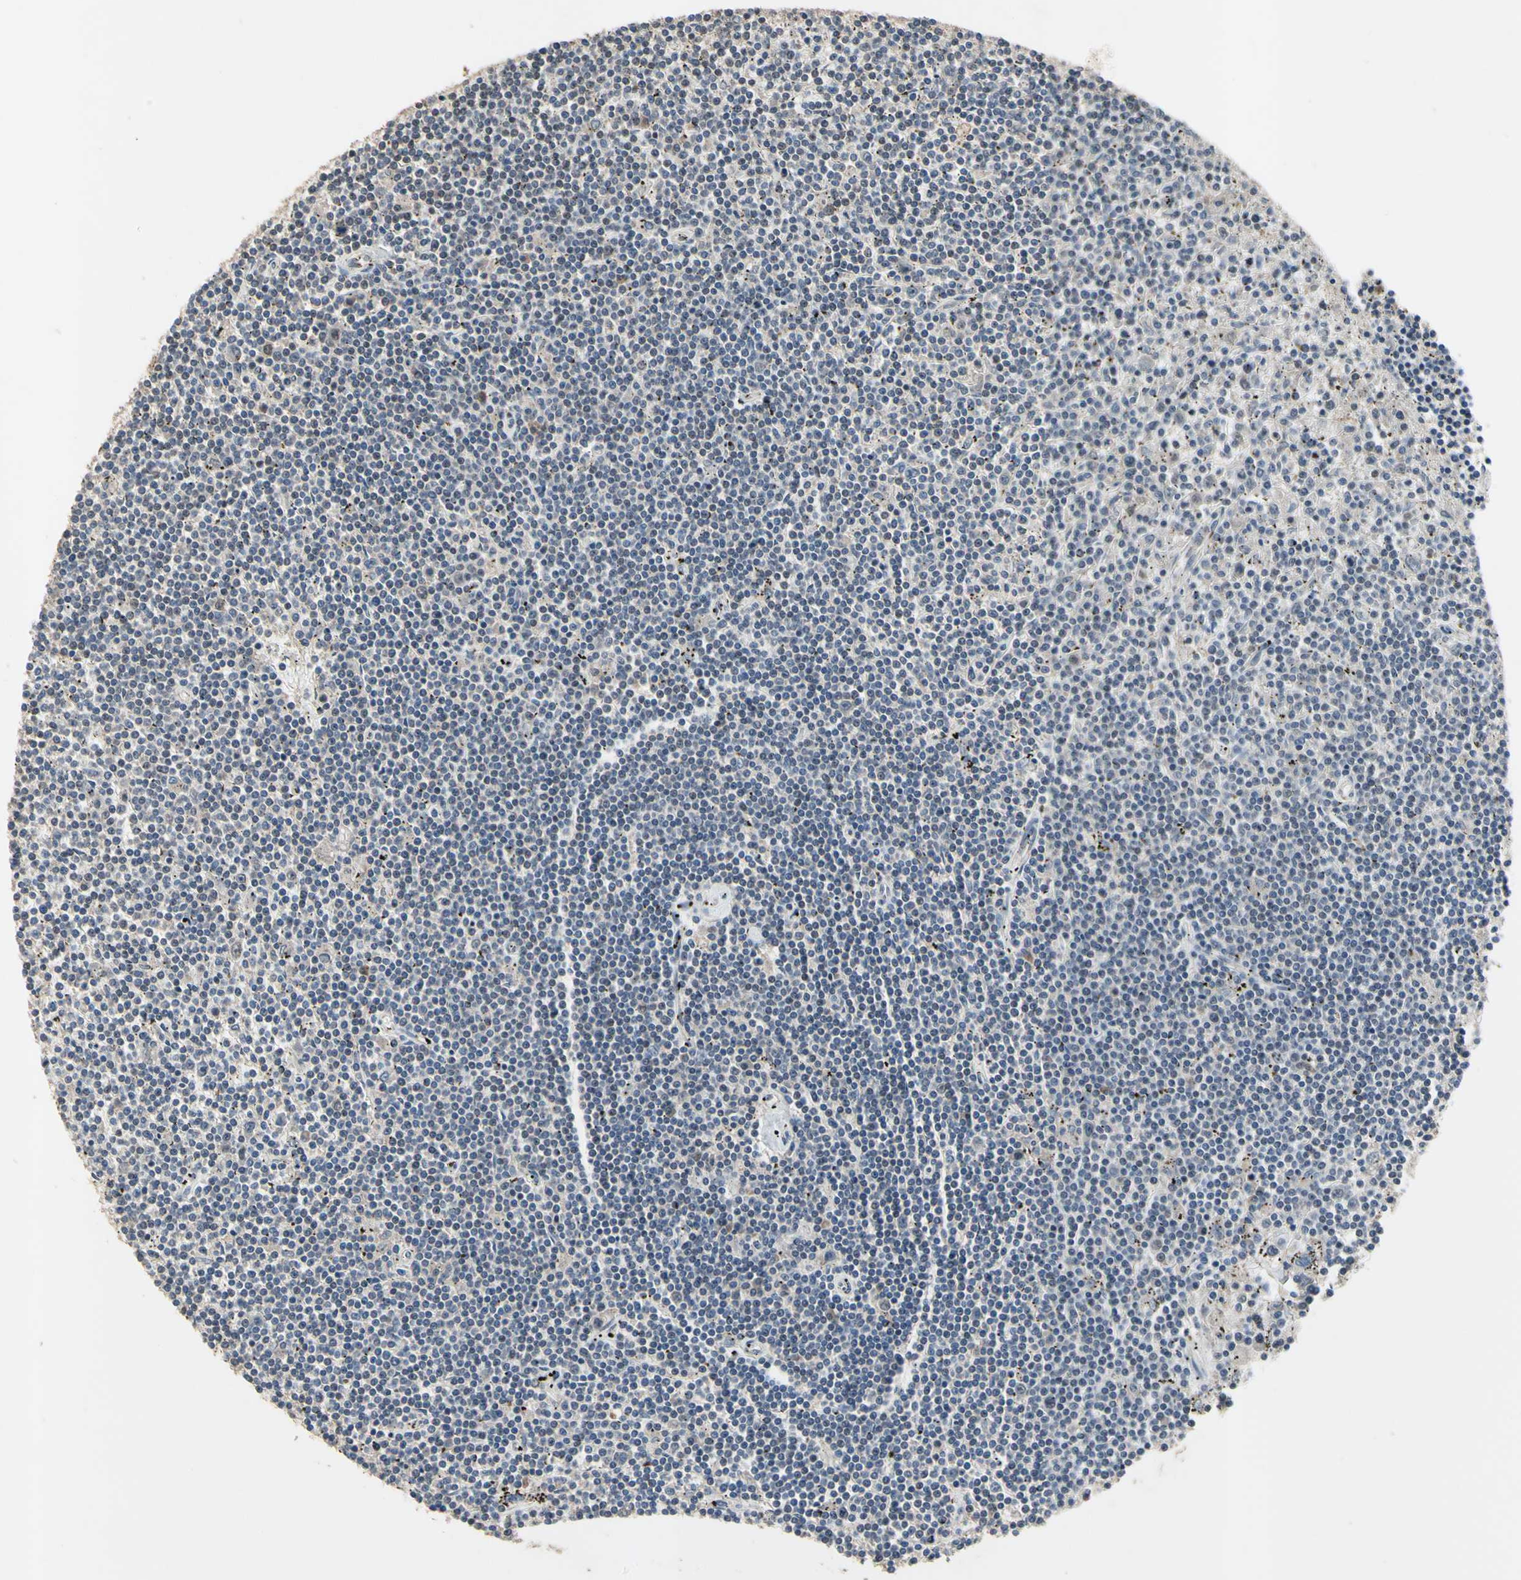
{"staining": {"intensity": "negative", "quantity": "none", "location": "none"}, "tissue": "lymphoma", "cell_type": "Tumor cells", "image_type": "cancer", "snomed": [{"axis": "morphology", "description": "Malignant lymphoma, non-Hodgkin's type, Low grade"}, {"axis": "topography", "description": "Spleen"}], "caption": "Immunohistochemical staining of low-grade malignant lymphoma, non-Hodgkin's type reveals no significant staining in tumor cells. (DAB (3,3'-diaminobenzidine) immunohistochemistry with hematoxylin counter stain).", "gene": "ZNF174", "patient": {"sex": "male", "age": 76}}